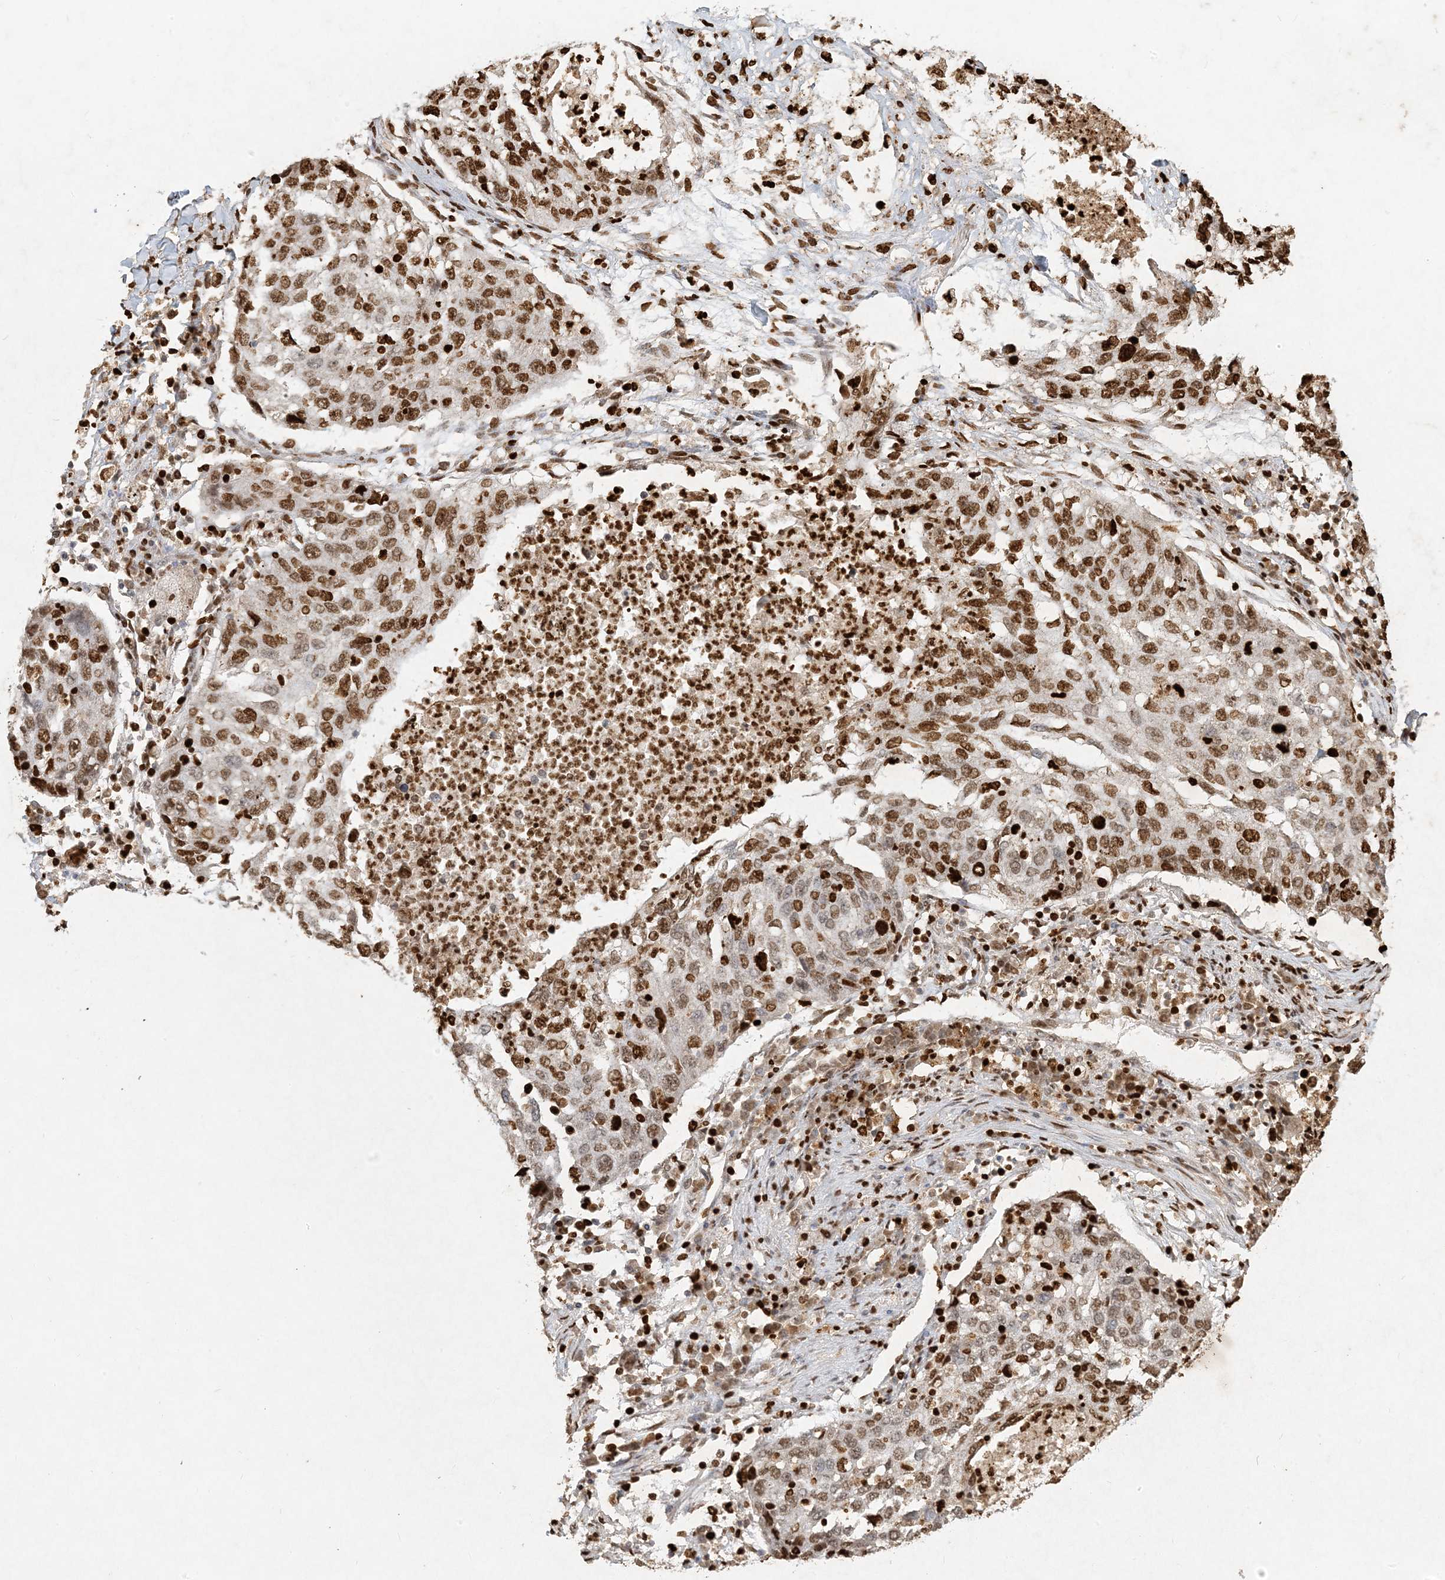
{"staining": {"intensity": "moderate", "quantity": ">75%", "location": "nuclear"}, "tissue": "lung cancer", "cell_type": "Tumor cells", "image_type": "cancer", "snomed": [{"axis": "morphology", "description": "Squamous cell carcinoma, NOS"}, {"axis": "topography", "description": "Lung"}], "caption": "IHC (DAB (3,3'-diaminobenzidine)) staining of lung cancer displays moderate nuclear protein staining in about >75% of tumor cells.", "gene": "MCOLN1", "patient": {"sex": "female", "age": 63}}